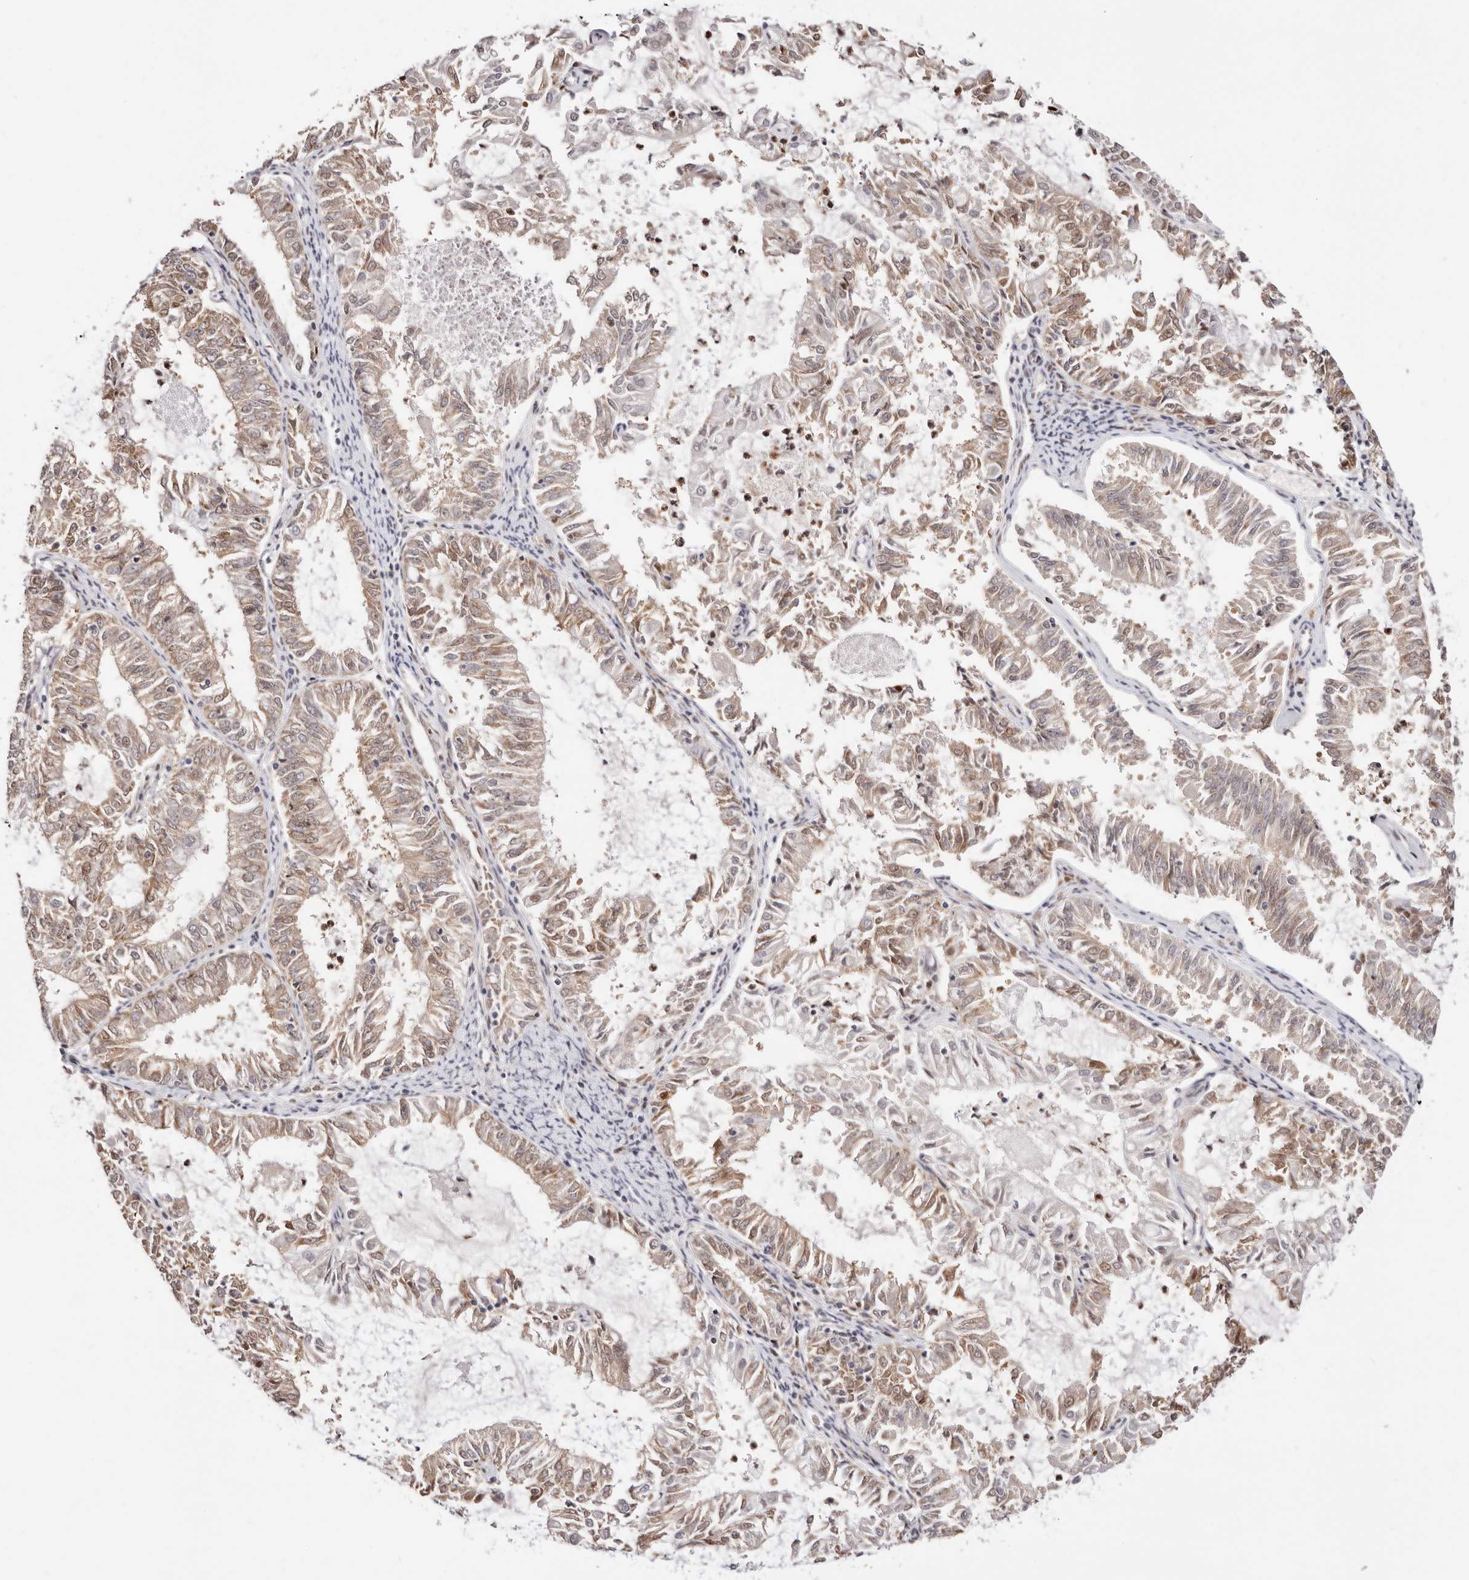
{"staining": {"intensity": "weak", "quantity": ">75%", "location": "cytoplasmic/membranous"}, "tissue": "endometrial cancer", "cell_type": "Tumor cells", "image_type": "cancer", "snomed": [{"axis": "morphology", "description": "Adenocarcinoma, NOS"}, {"axis": "topography", "description": "Endometrium"}], "caption": "Weak cytoplasmic/membranous positivity is seen in about >75% of tumor cells in endometrial cancer.", "gene": "TKT", "patient": {"sex": "female", "age": 57}}